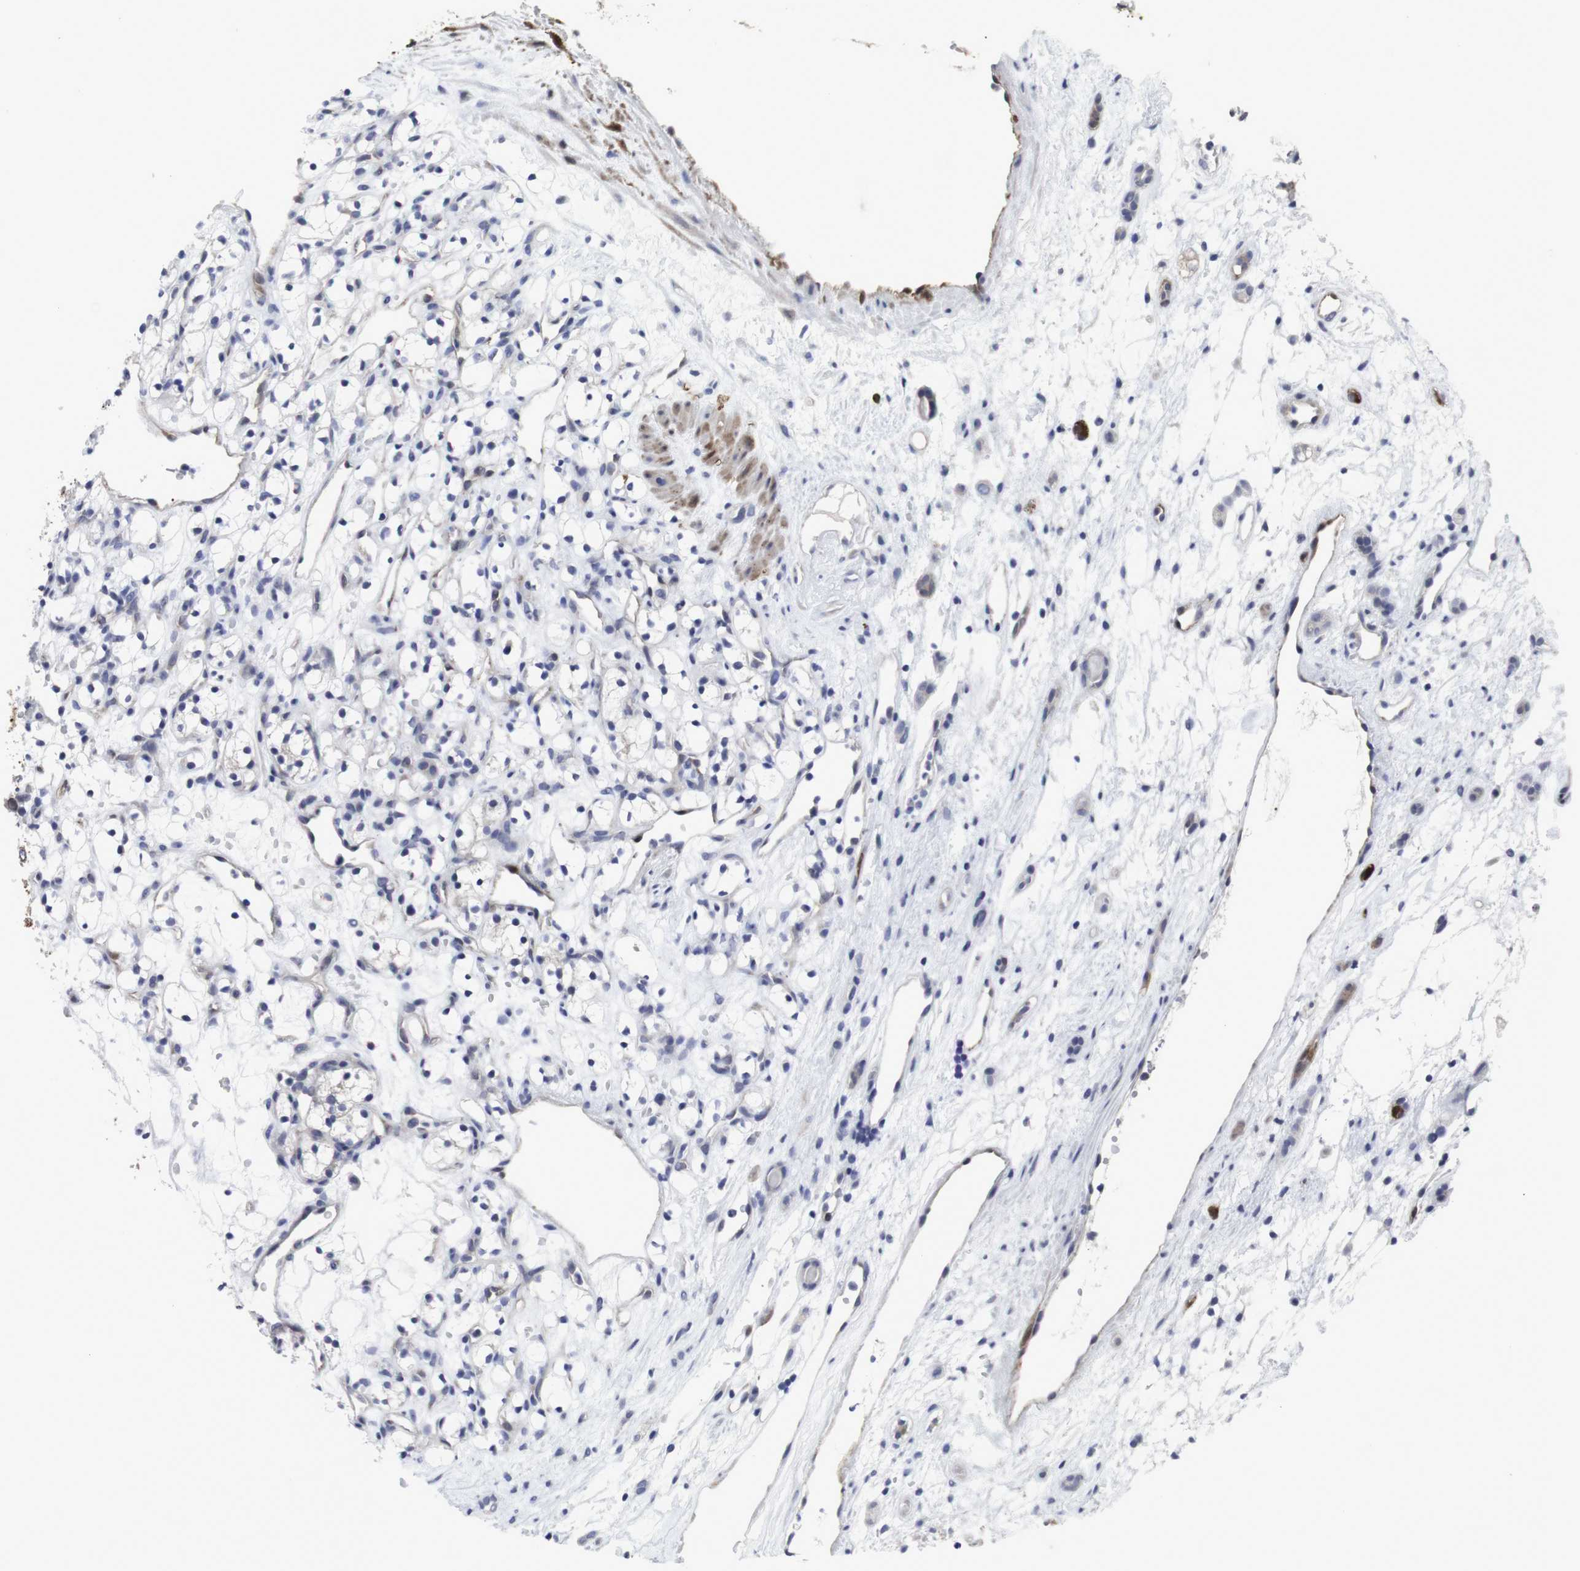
{"staining": {"intensity": "negative", "quantity": "none", "location": "none"}, "tissue": "renal cancer", "cell_type": "Tumor cells", "image_type": "cancer", "snomed": [{"axis": "morphology", "description": "Adenocarcinoma, NOS"}, {"axis": "topography", "description": "Kidney"}], "caption": "Tumor cells are negative for protein expression in human renal cancer (adenocarcinoma).", "gene": "SNCG", "patient": {"sex": "female", "age": 60}}